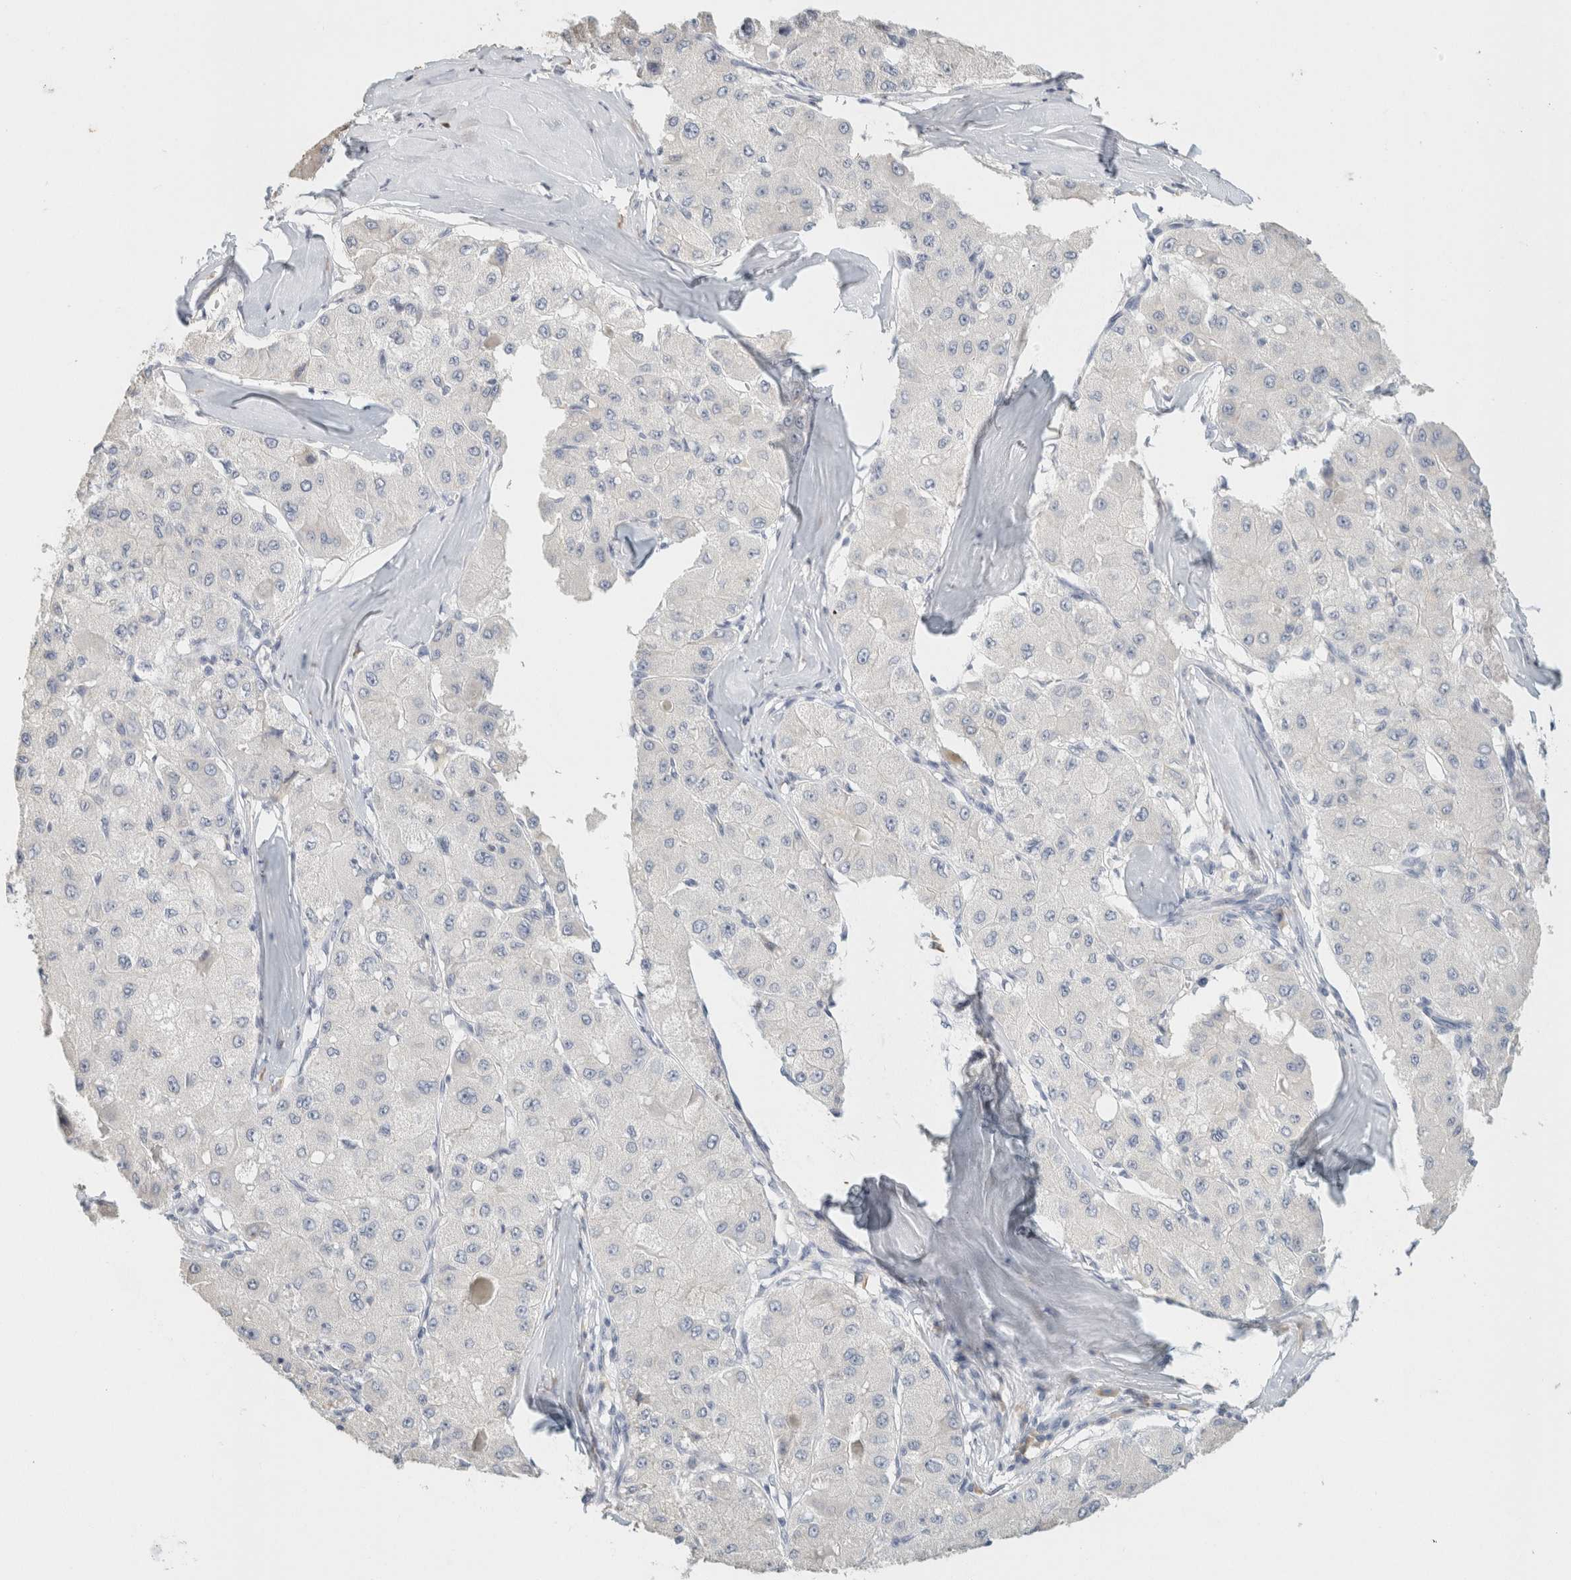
{"staining": {"intensity": "negative", "quantity": "none", "location": "none"}, "tissue": "liver cancer", "cell_type": "Tumor cells", "image_type": "cancer", "snomed": [{"axis": "morphology", "description": "Carcinoma, Hepatocellular, NOS"}, {"axis": "topography", "description": "Liver"}], "caption": "Tumor cells show no significant protein positivity in hepatocellular carcinoma (liver).", "gene": "NEFM", "patient": {"sex": "male", "age": 80}}